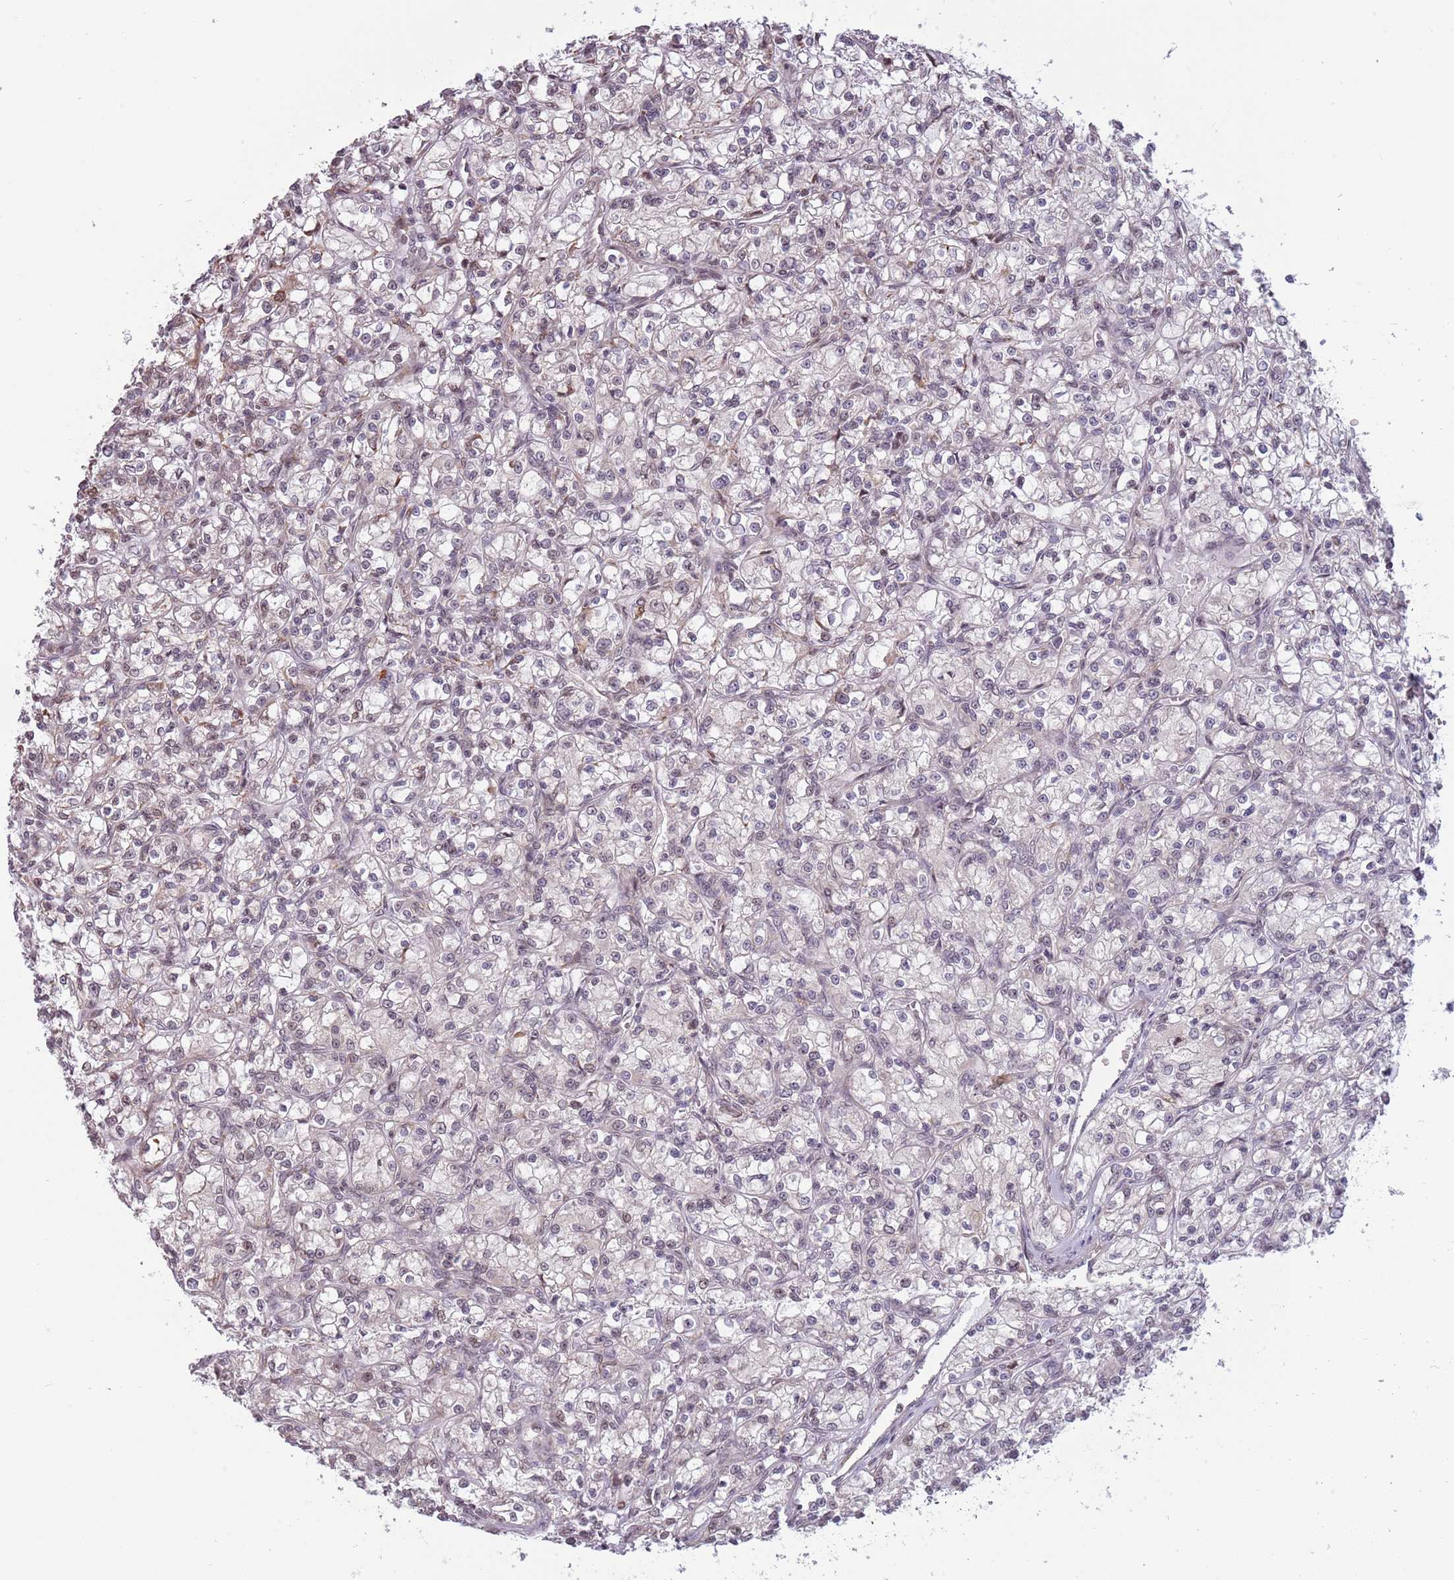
{"staining": {"intensity": "weak", "quantity": "25%-75%", "location": "nuclear"}, "tissue": "renal cancer", "cell_type": "Tumor cells", "image_type": "cancer", "snomed": [{"axis": "morphology", "description": "Adenocarcinoma, NOS"}, {"axis": "topography", "description": "Kidney"}], "caption": "Weak nuclear expression is present in about 25%-75% of tumor cells in renal cancer (adenocarcinoma).", "gene": "BARD1", "patient": {"sex": "female", "age": 59}}